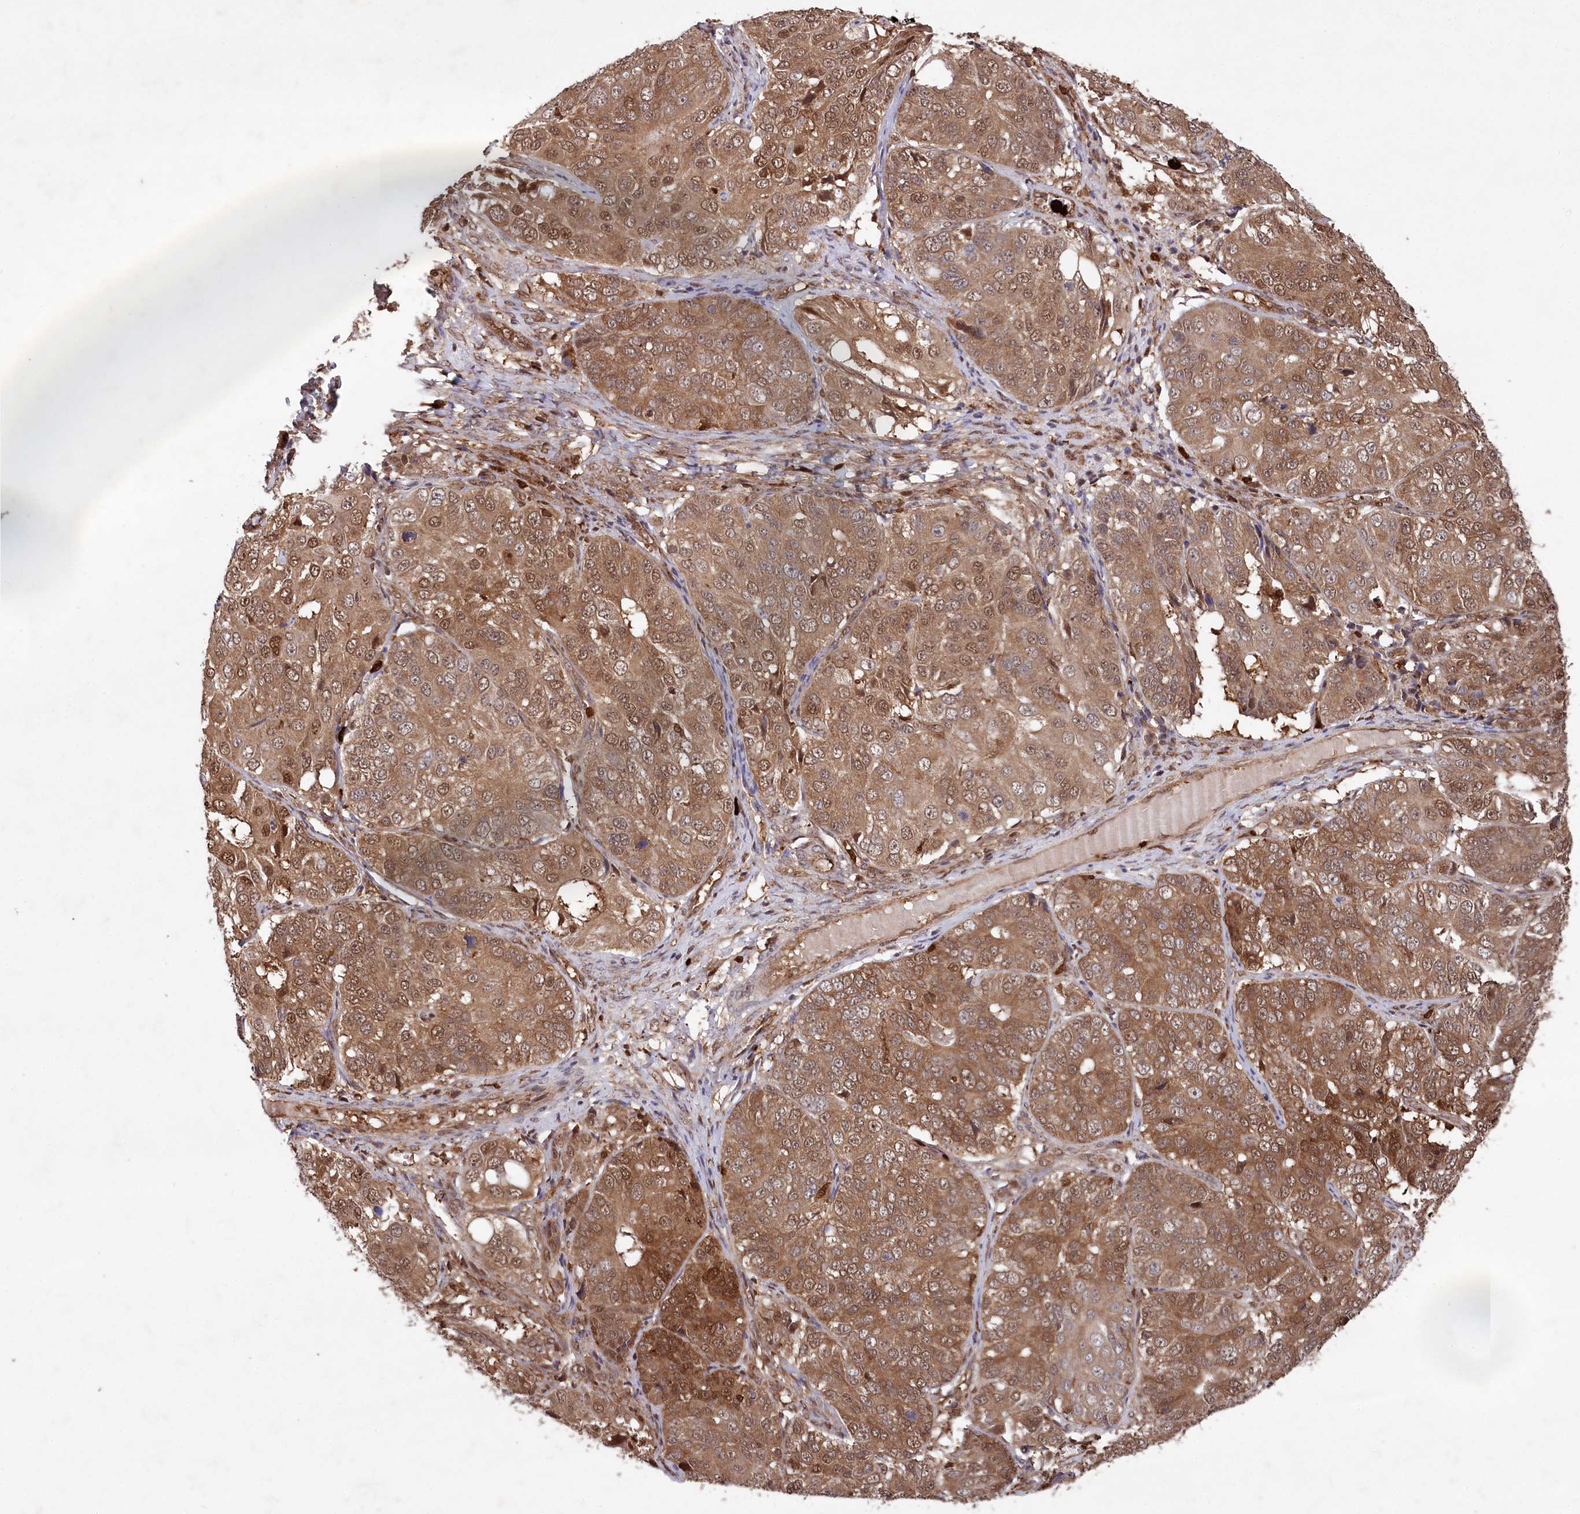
{"staining": {"intensity": "moderate", "quantity": ">75%", "location": "cytoplasmic/membranous,nuclear"}, "tissue": "ovarian cancer", "cell_type": "Tumor cells", "image_type": "cancer", "snomed": [{"axis": "morphology", "description": "Carcinoma, endometroid"}, {"axis": "topography", "description": "Ovary"}], "caption": "This micrograph displays immunohistochemistry staining of human ovarian cancer (endometroid carcinoma), with medium moderate cytoplasmic/membranous and nuclear expression in about >75% of tumor cells.", "gene": "LSG1", "patient": {"sex": "female", "age": 51}}